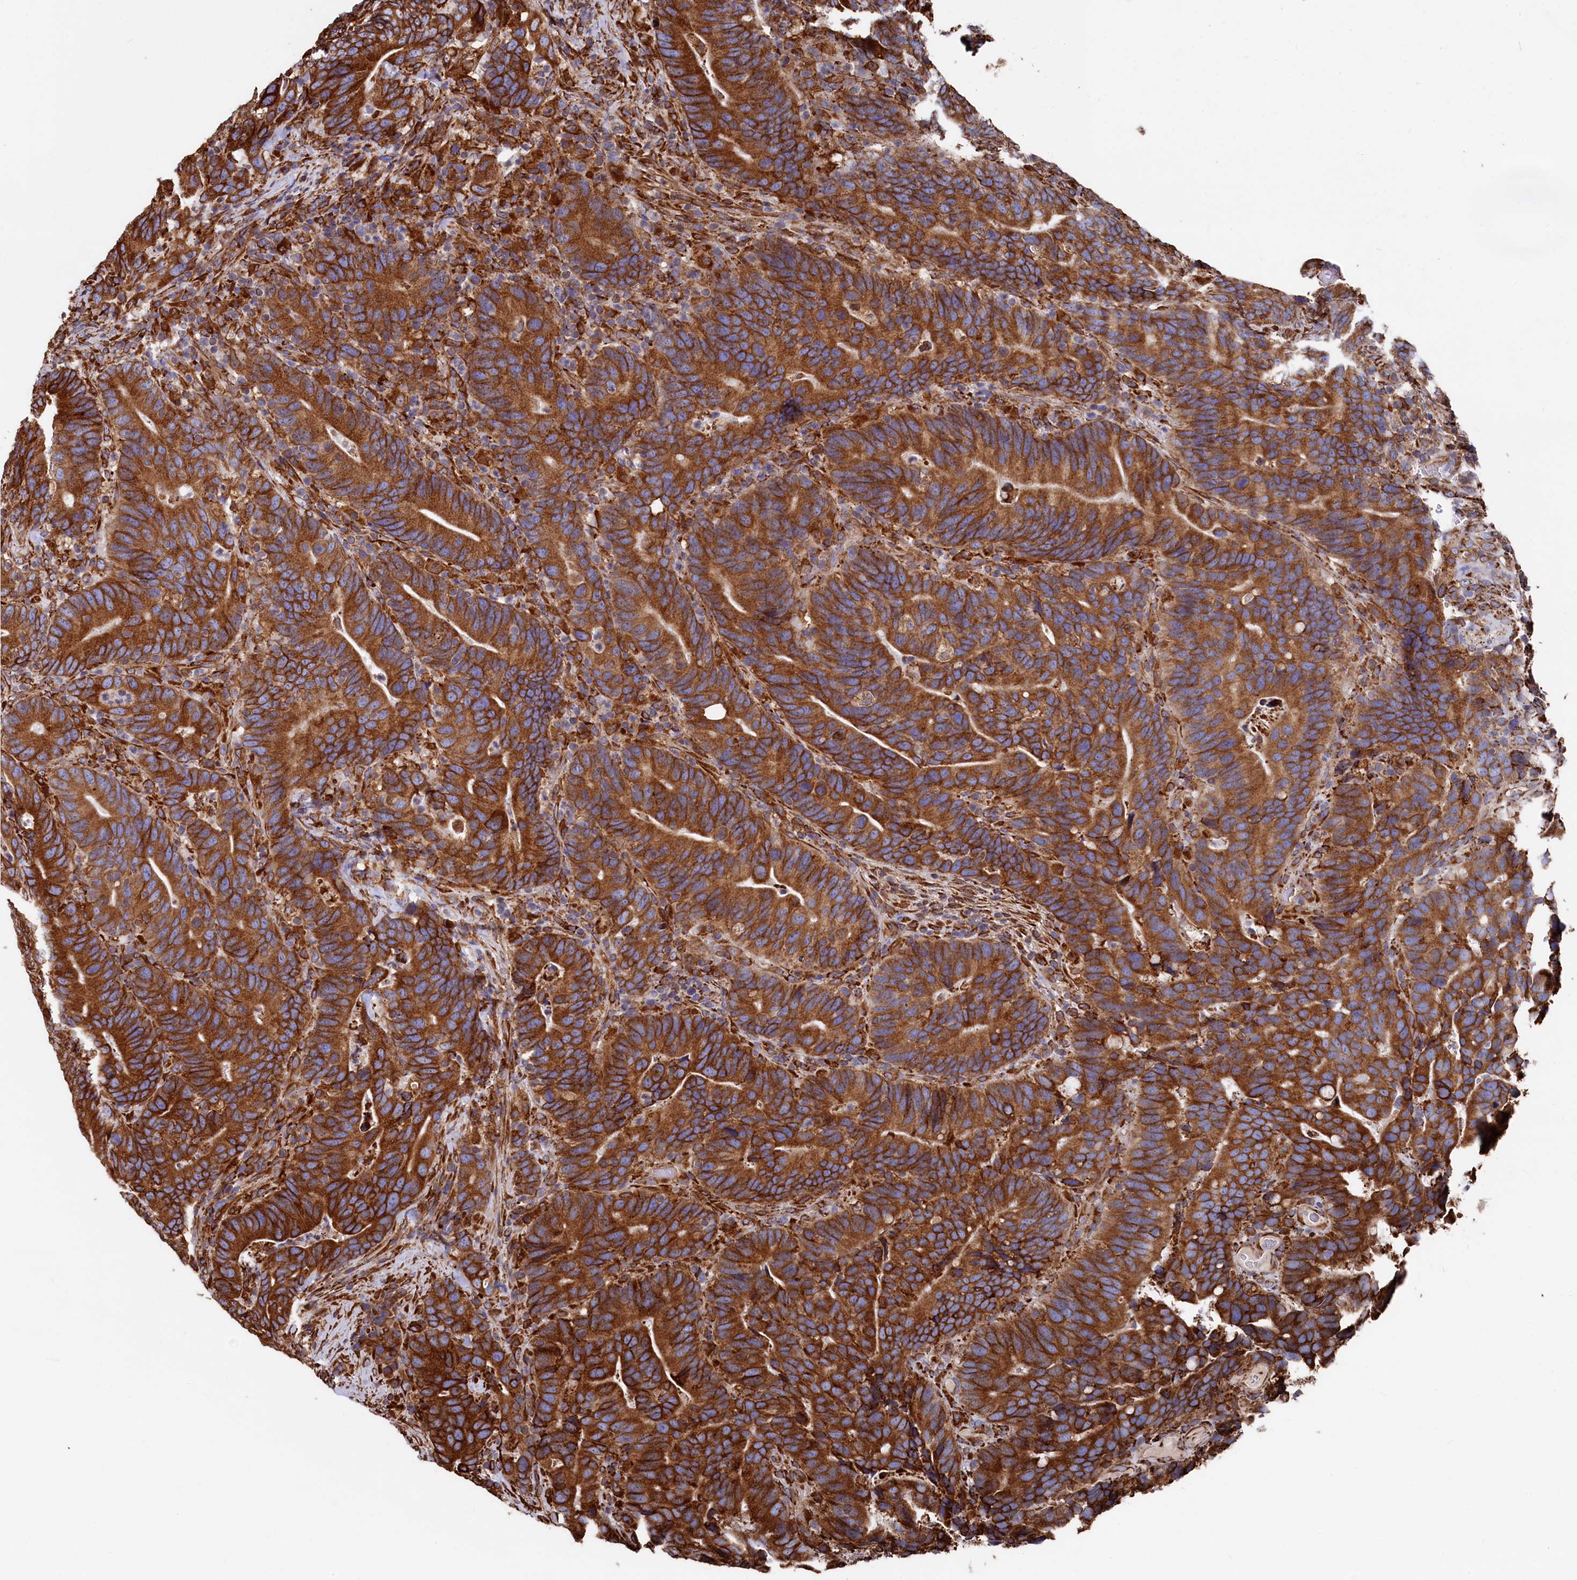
{"staining": {"intensity": "strong", "quantity": ">75%", "location": "cytoplasmic/membranous"}, "tissue": "colorectal cancer", "cell_type": "Tumor cells", "image_type": "cancer", "snomed": [{"axis": "morphology", "description": "Adenocarcinoma, NOS"}, {"axis": "topography", "description": "Colon"}], "caption": "Colorectal cancer stained for a protein shows strong cytoplasmic/membranous positivity in tumor cells. Ihc stains the protein in brown and the nuclei are stained blue.", "gene": "NEURL1B", "patient": {"sex": "female", "age": 66}}